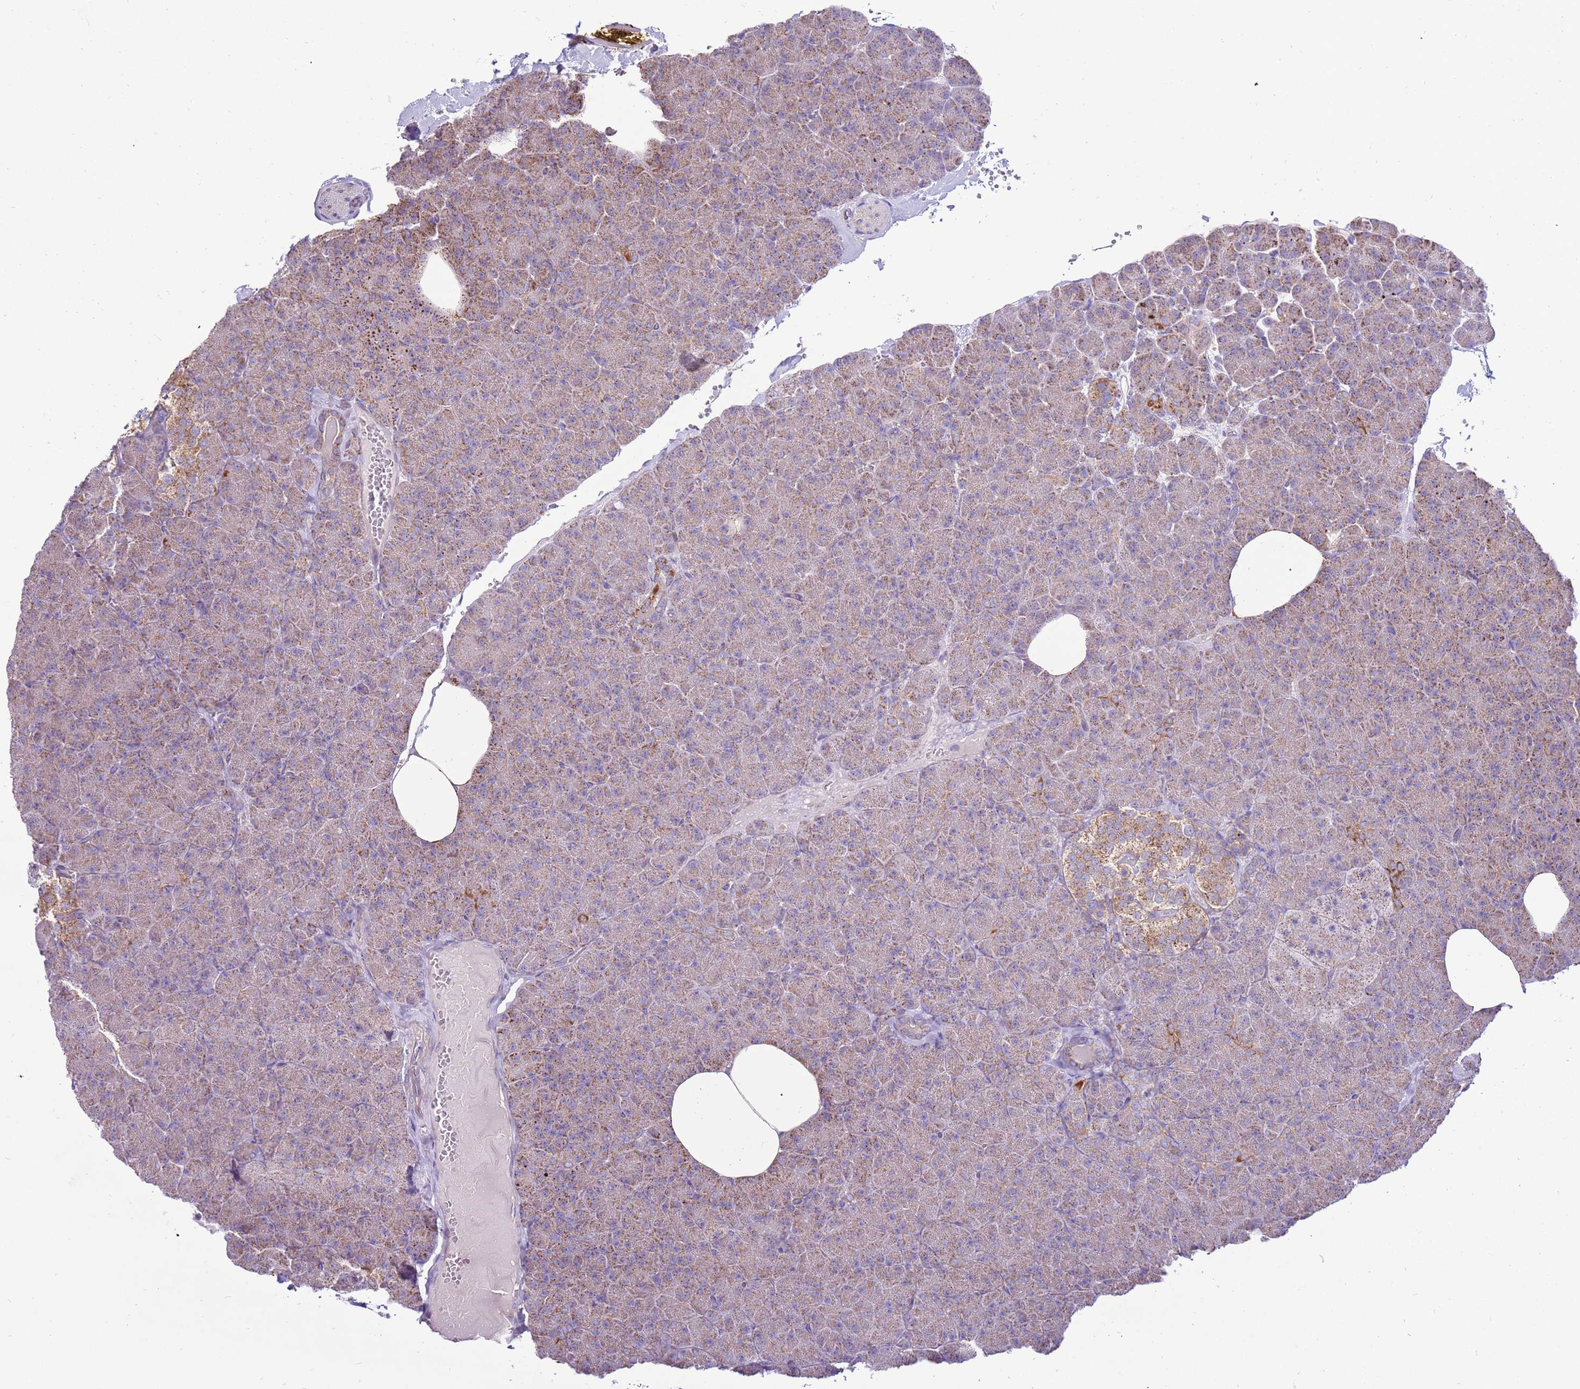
{"staining": {"intensity": "weak", "quantity": ">75%", "location": "cytoplasmic/membranous"}, "tissue": "pancreas", "cell_type": "Exocrine glandular cells", "image_type": "normal", "snomed": [{"axis": "morphology", "description": "Normal tissue, NOS"}, {"axis": "morphology", "description": "Carcinoid, malignant, NOS"}, {"axis": "topography", "description": "Pancreas"}], "caption": "Immunohistochemistry (IHC) of normal human pancreas shows low levels of weak cytoplasmic/membranous positivity in approximately >75% of exocrine glandular cells.", "gene": "TRAPPC4", "patient": {"sex": "female", "age": 35}}